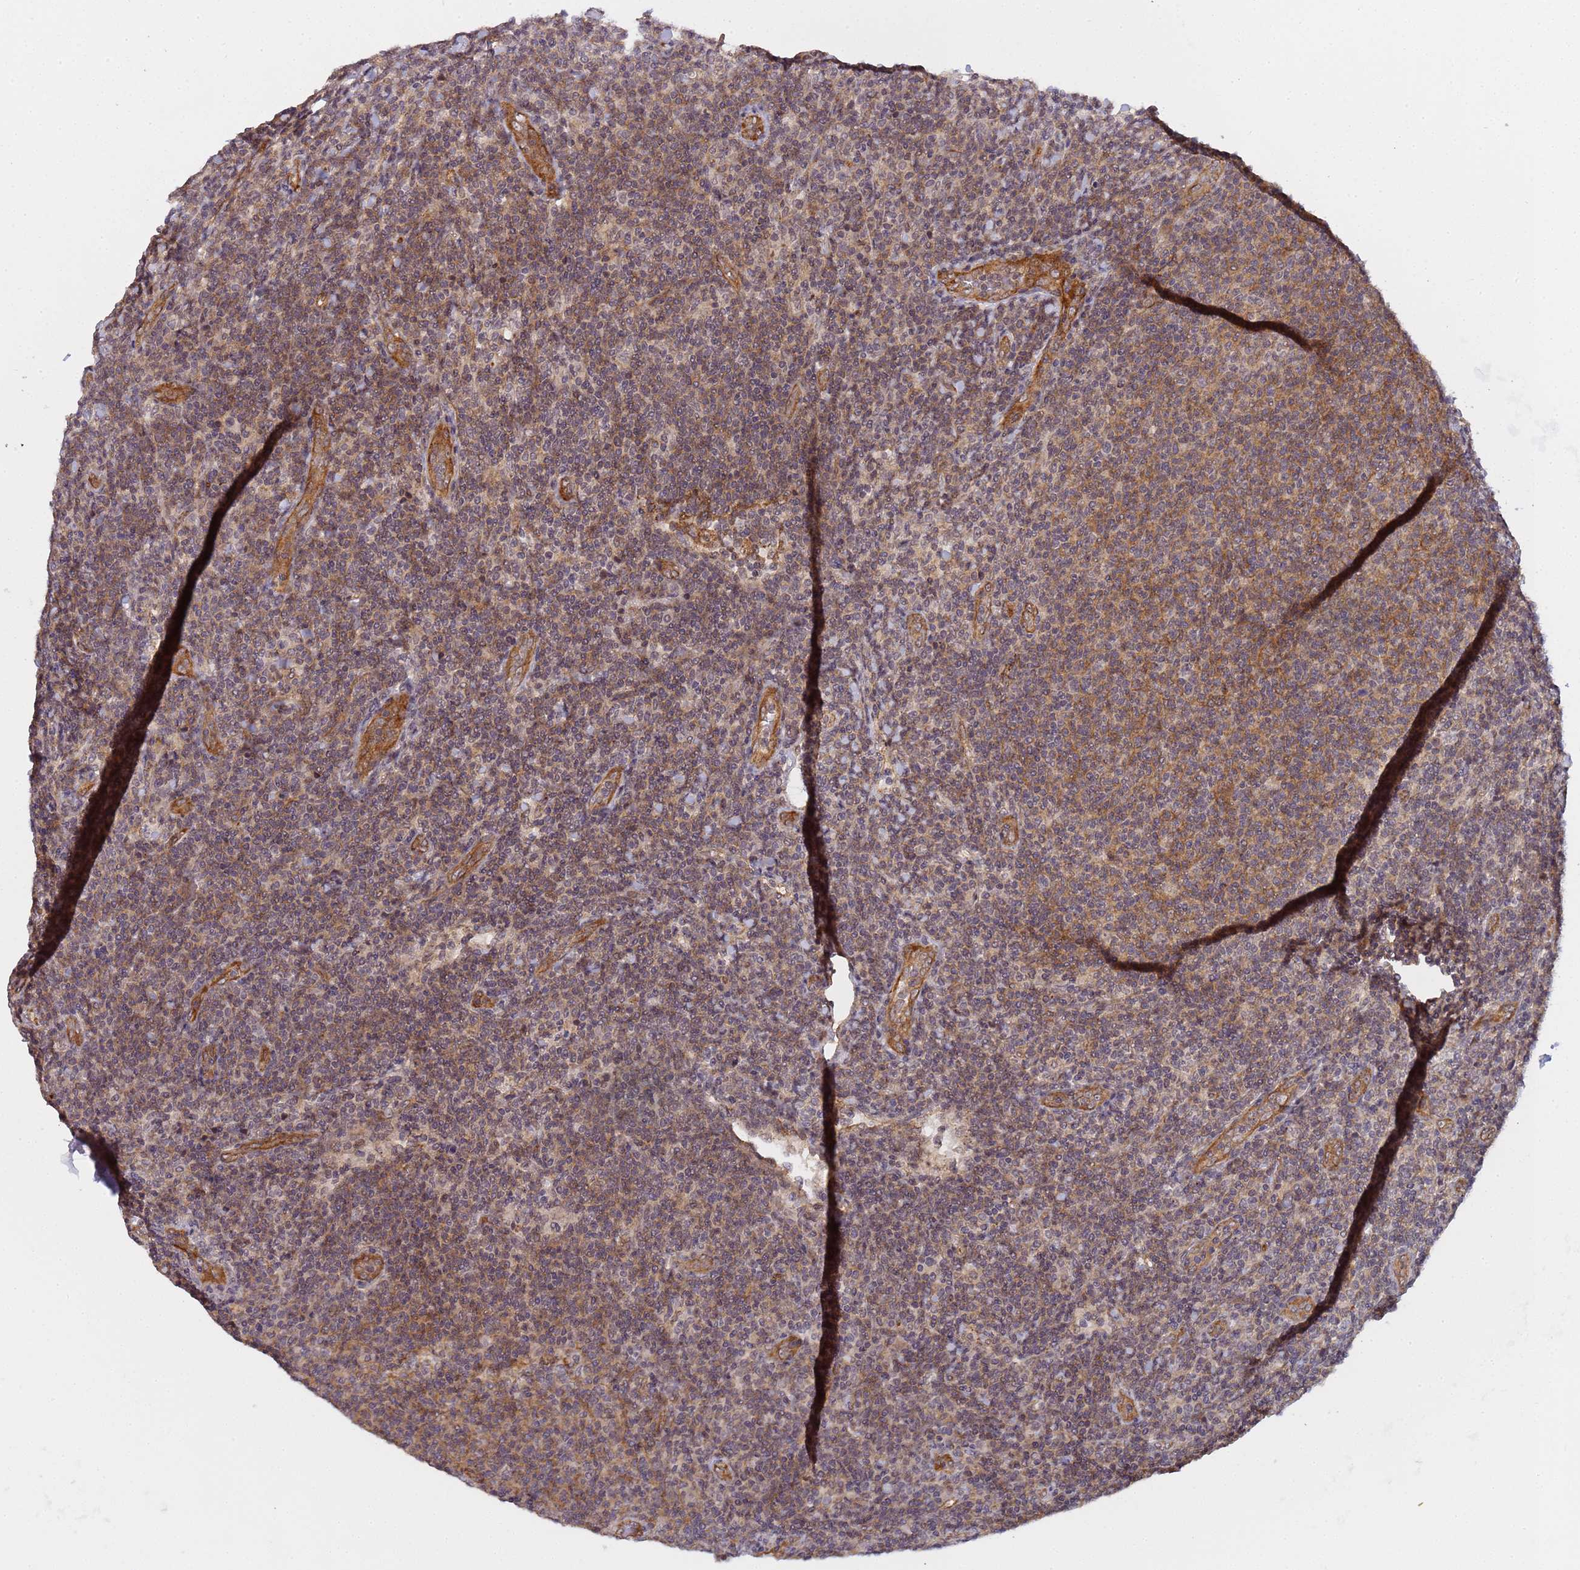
{"staining": {"intensity": "weak", "quantity": "25%-75%", "location": "nuclear"}, "tissue": "lymphoma", "cell_type": "Tumor cells", "image_type": "cancer", "snomed": [{"axis": "morphology", "description": "Malignant lymphoma, non-Hodgkin's type, Low grade"}, {"axis": "topography", "description": "Lymph node"}], "caption": "Low-grade malignant lymphoma, non-Hodgkin's type tissue demonstrates weak nuclear expression in approximately 25%-75% of tumor cells, visualized by immunohistochemistry. The protein is stained brown, and the nuclei are stained in blue (DAB IHC with brightfield microscopy, high magnification).", "gene": "EMC2", "patient": {"sex": "male", "age": 66}}